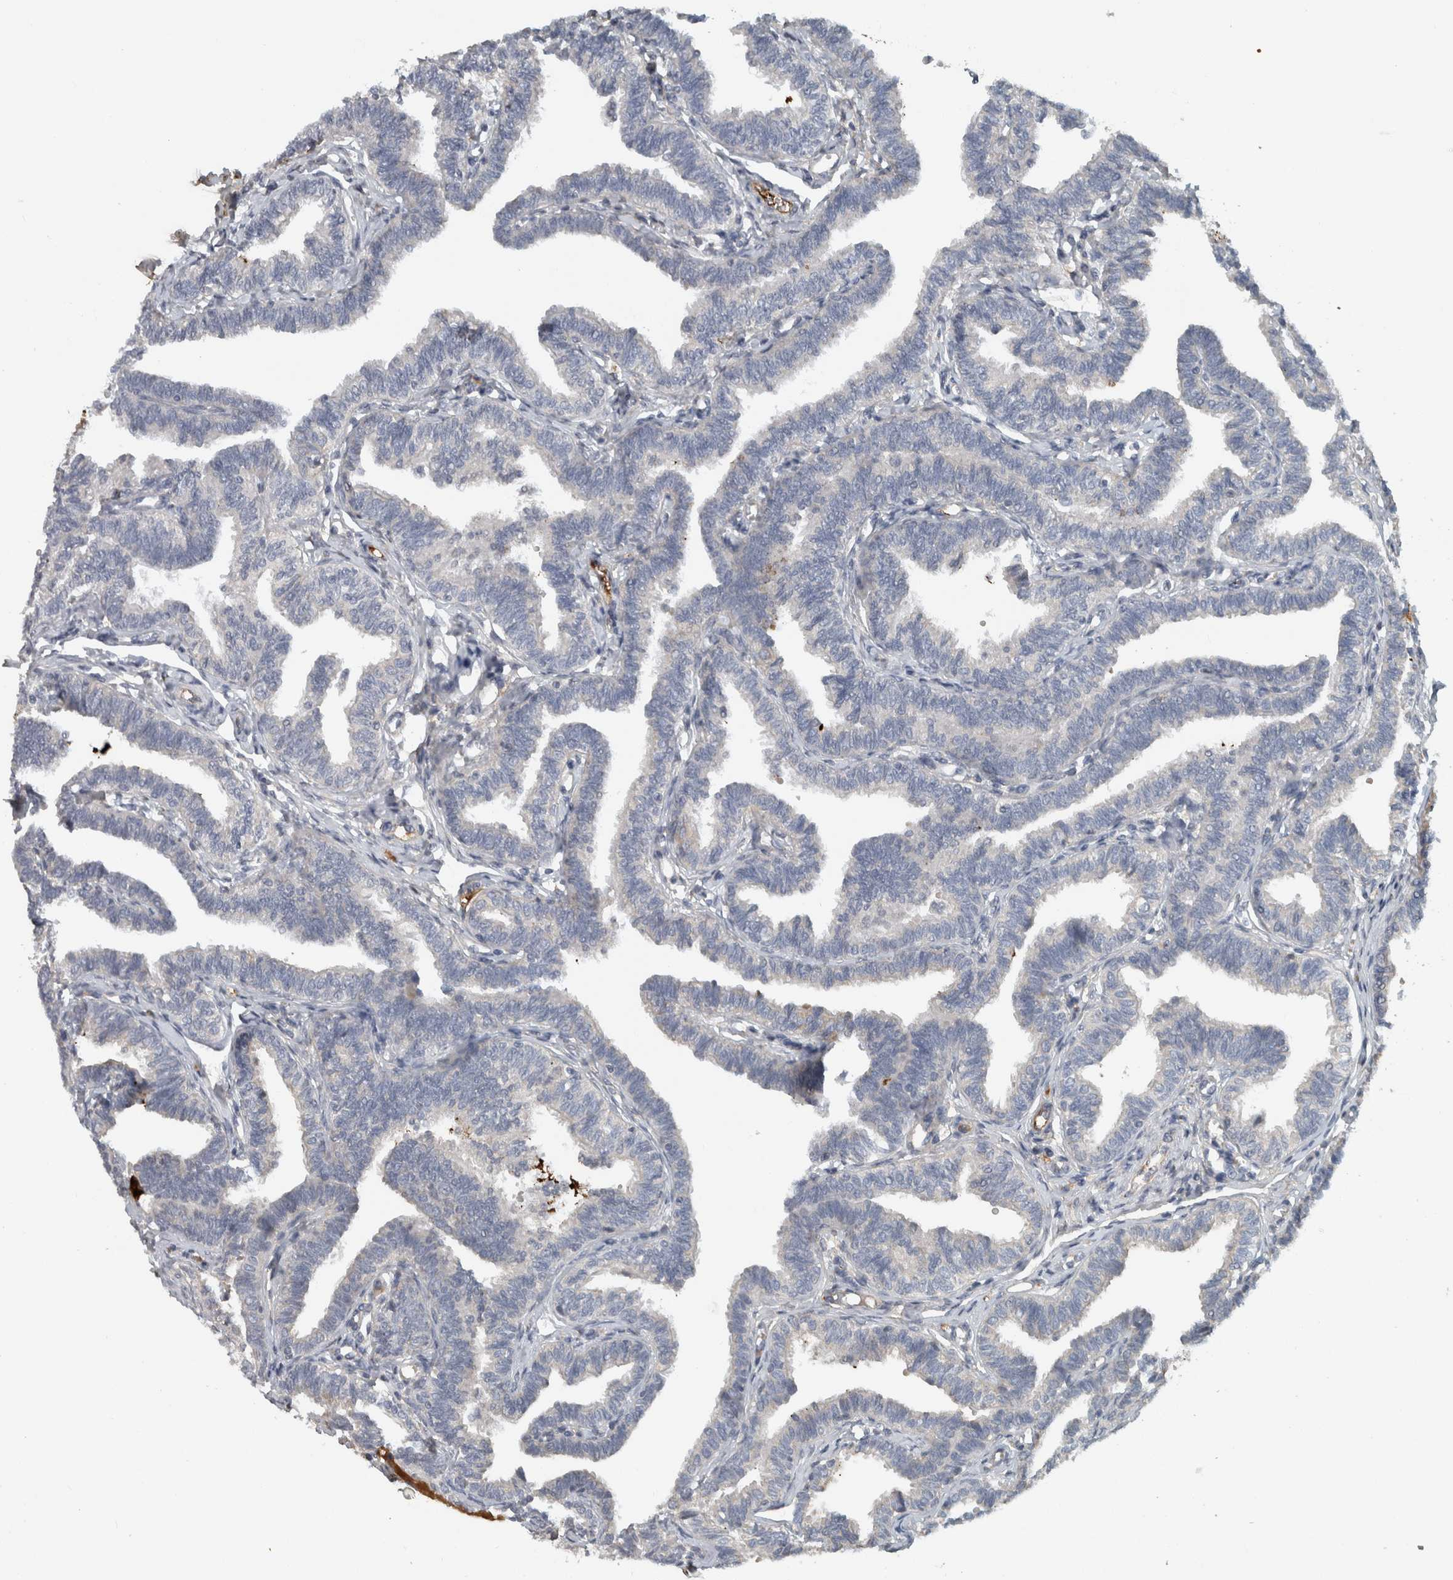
{"staining": {"intensity": "weak", "quantity": "<25%", "location": "cytoplasmic/membranous"}, "tissue": "fallopian tube", "cell_type": "Glandular cells", "image_type": "normal", "snomed": [{"axis": "morphology", "description": "Normal tissue, NOS"}, {"axis": "topography", "description": "Fallopian tube"}, {"axis": "topography", "description": "Ovary"}], "caption": "This is a micrograph of immunohistochemistry (IHC) staining of normal fallopian tube, which shows no positivity in glandular cells. The staining is performed using DAB (3,3'-diaminobenzidine) brown chromogen with nuclei counter-stained in using hematoxylin.", "gene": "FN1", "patient": {"sex": "female", "age": 23}}